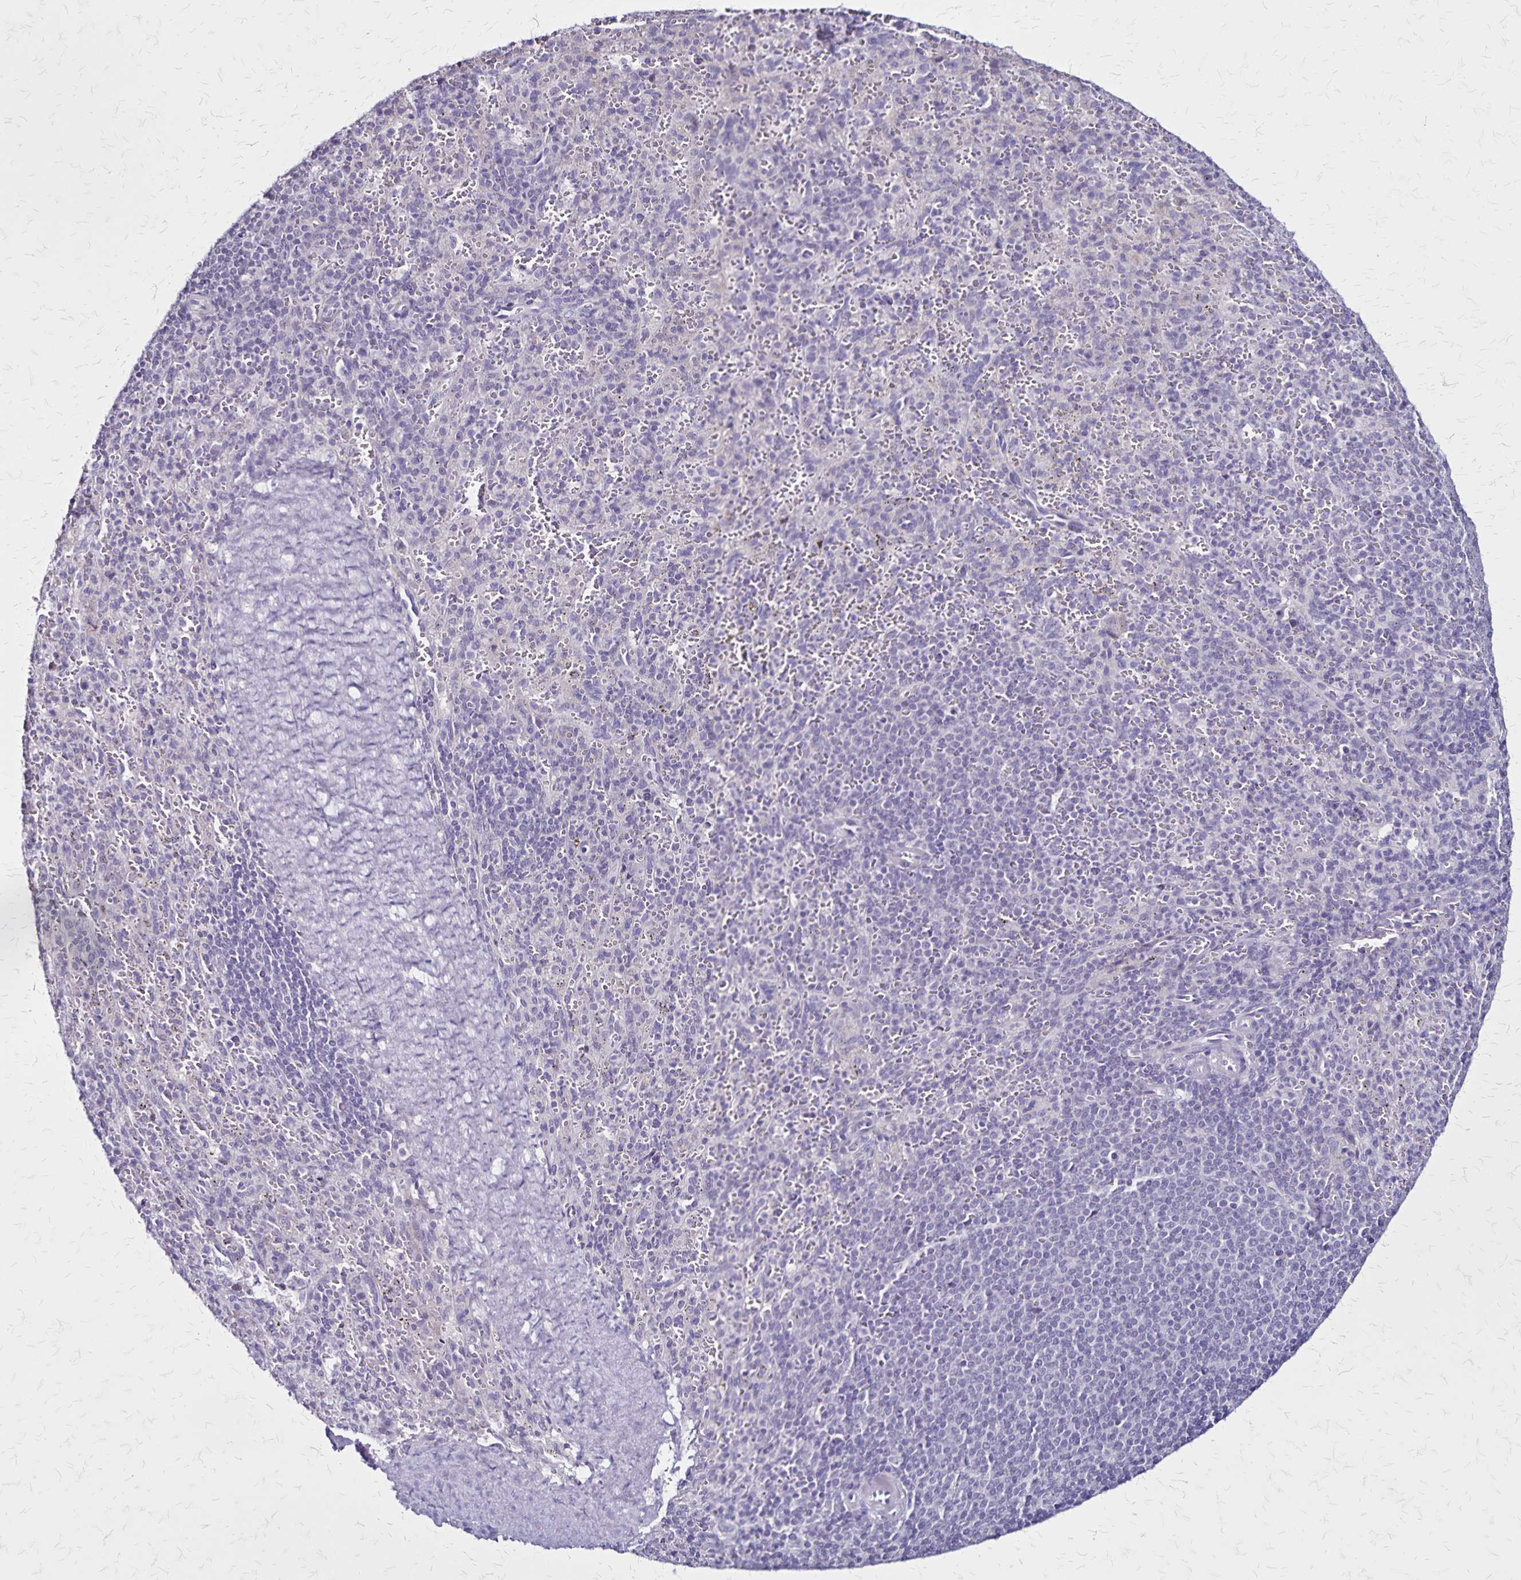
{"staining": {"intensity": "negative", "quantity": "none", "location": "none"}, "tissue": "spleen", "cell_type": "Cells in red pulp", "image_type": "normal", "snomed": [{"axis": "morphology", "description": "Normal tissue, NOS"}, {"axis": "topography", "description": "Spleen"}], "caption": "A photomicrograph of spleen stained for a protein exhibits no brown staining in cells in red pulp.", "gene": "PLXNA4", "patient": {"sex": "male", "age": 57}}